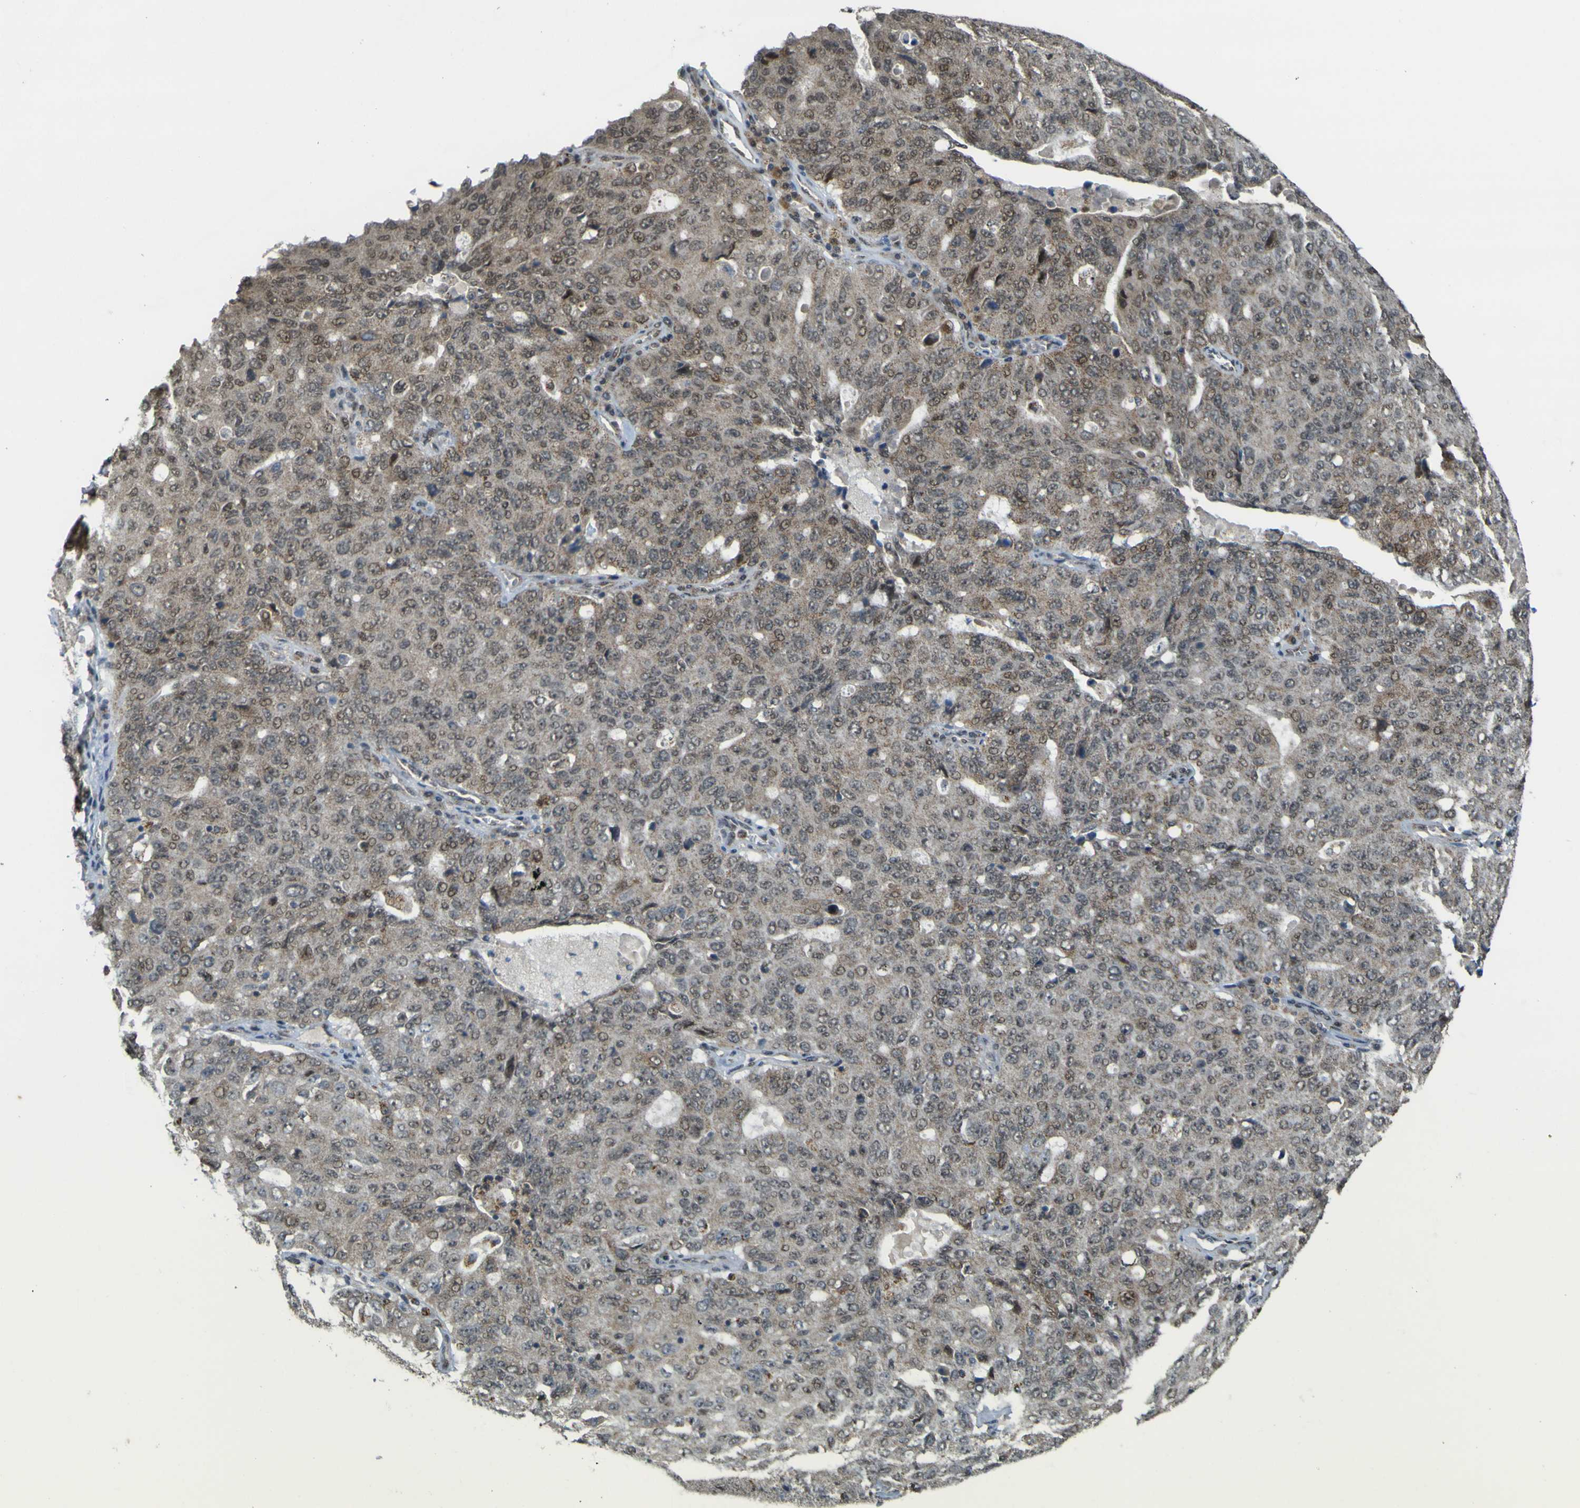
{"staining": {"intensity": "weak", "quantity": "25%-75%", "location": "cytoplasmic/membranous,nuclear"}, "tissue": "ovarian cancer", "cell_type": "Tumor cells", "image_type": "cancer", "snomed": [{"axis": "morphology", "description": "Carcinoma, endometroid"}, {"axis": "topography", "description": "Ovary"}], "caption": "High-power microscopy captured an immunohistochemistry (IHC) histopathology image of endometroid carcinoma (ovarian), revealing weak cytoplasmic/membranous and nuclear staining in about 25%-75% of tumor cells.", "gene": "ACBD5", "patient": {"sex": "female", "age": 62}}